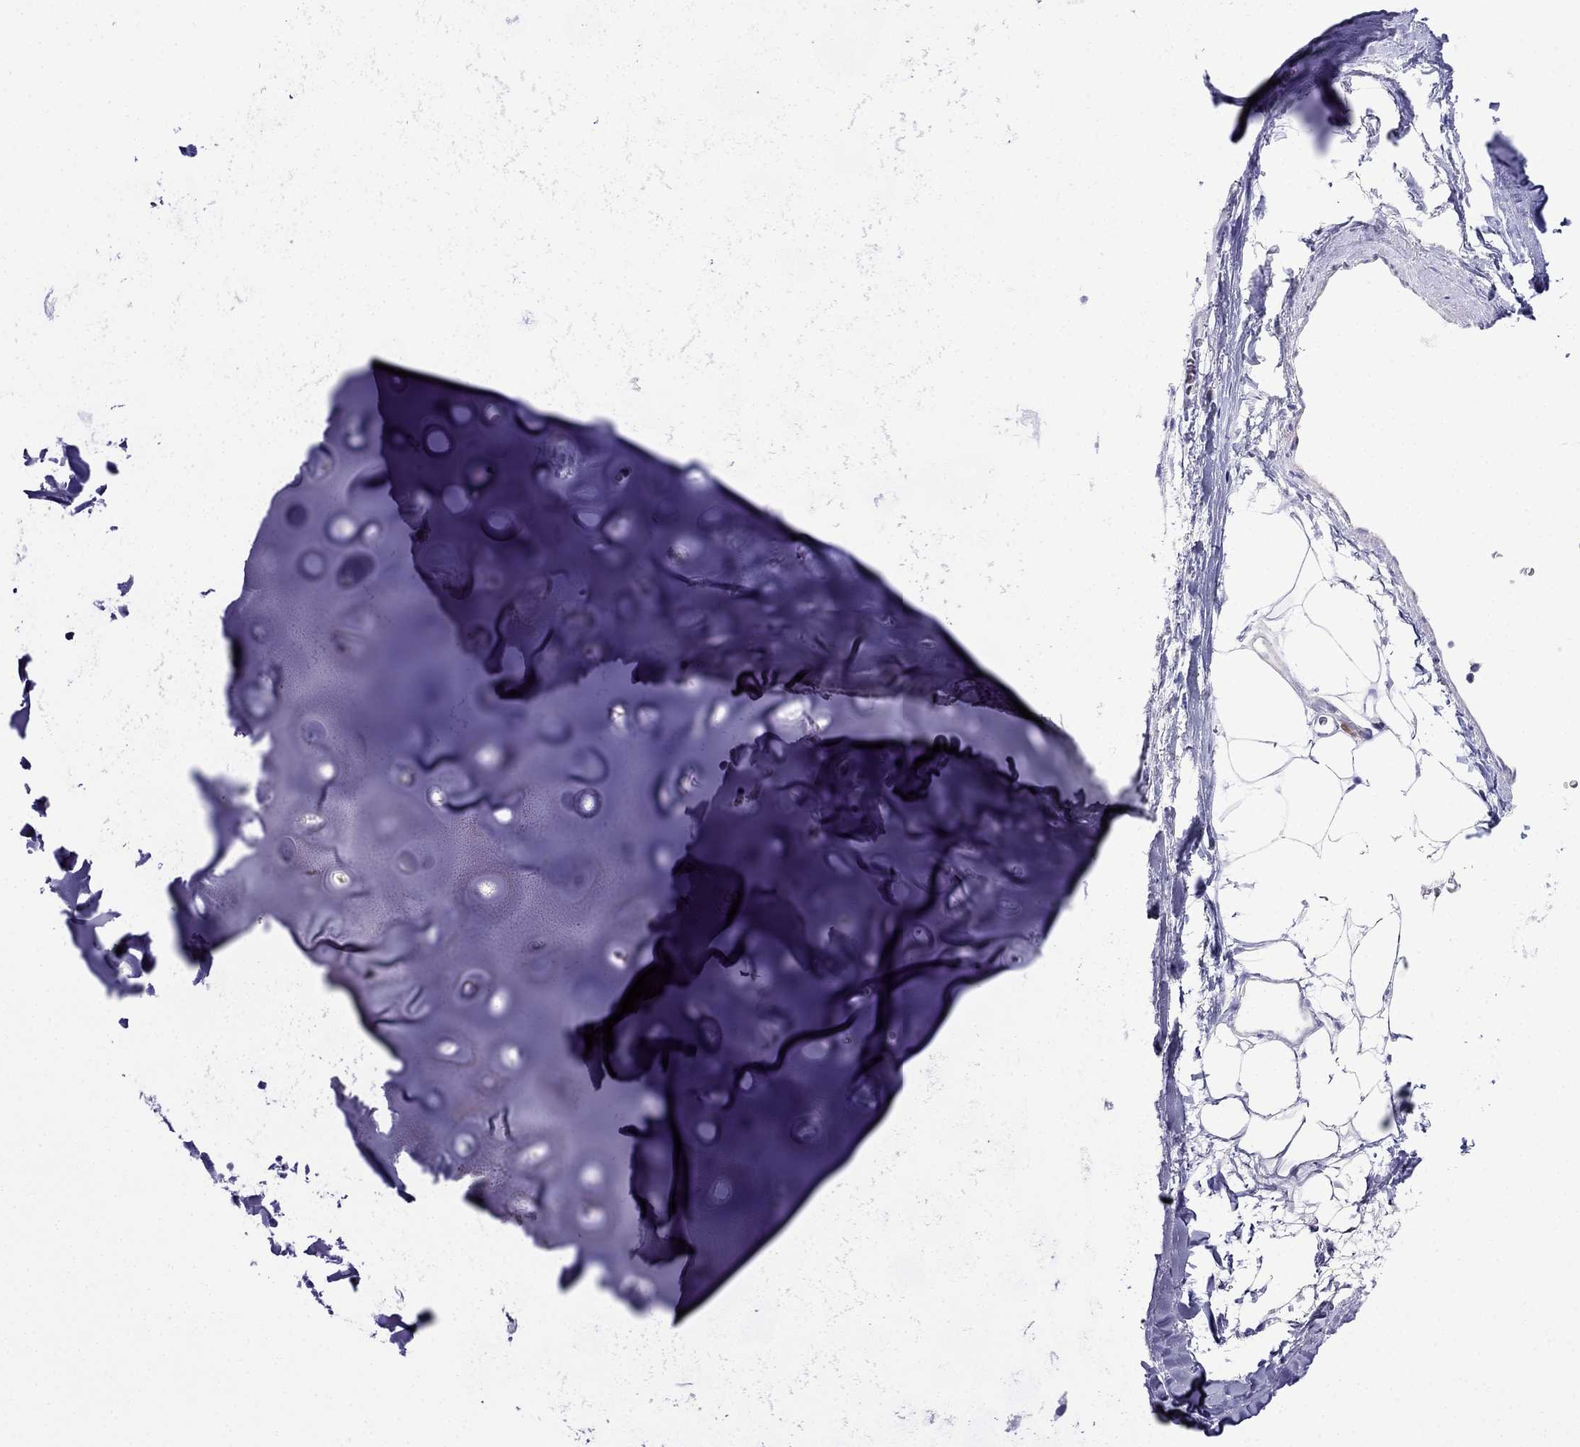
{"staining": {"intensity": "negative", "quantity": "none", "location": "none"}, "tissue": "adipose tissue", "cell_type": "Adipocytes", "image_type": "normal", "snomed": [{"axis": "morphology", "description": "Normal tissue, NOS"}, {"axis": "topography", "description": "Cartilage tissue"}, {"axis": "topography", "description": "Bronchus"}], "caption": "DAB immunohistochemical staining of unremarkable adipose tissue reveals no significant positivity in adipocytes.", "gene": "PATE1", "patient": {"sex": "male", "age": 58}}